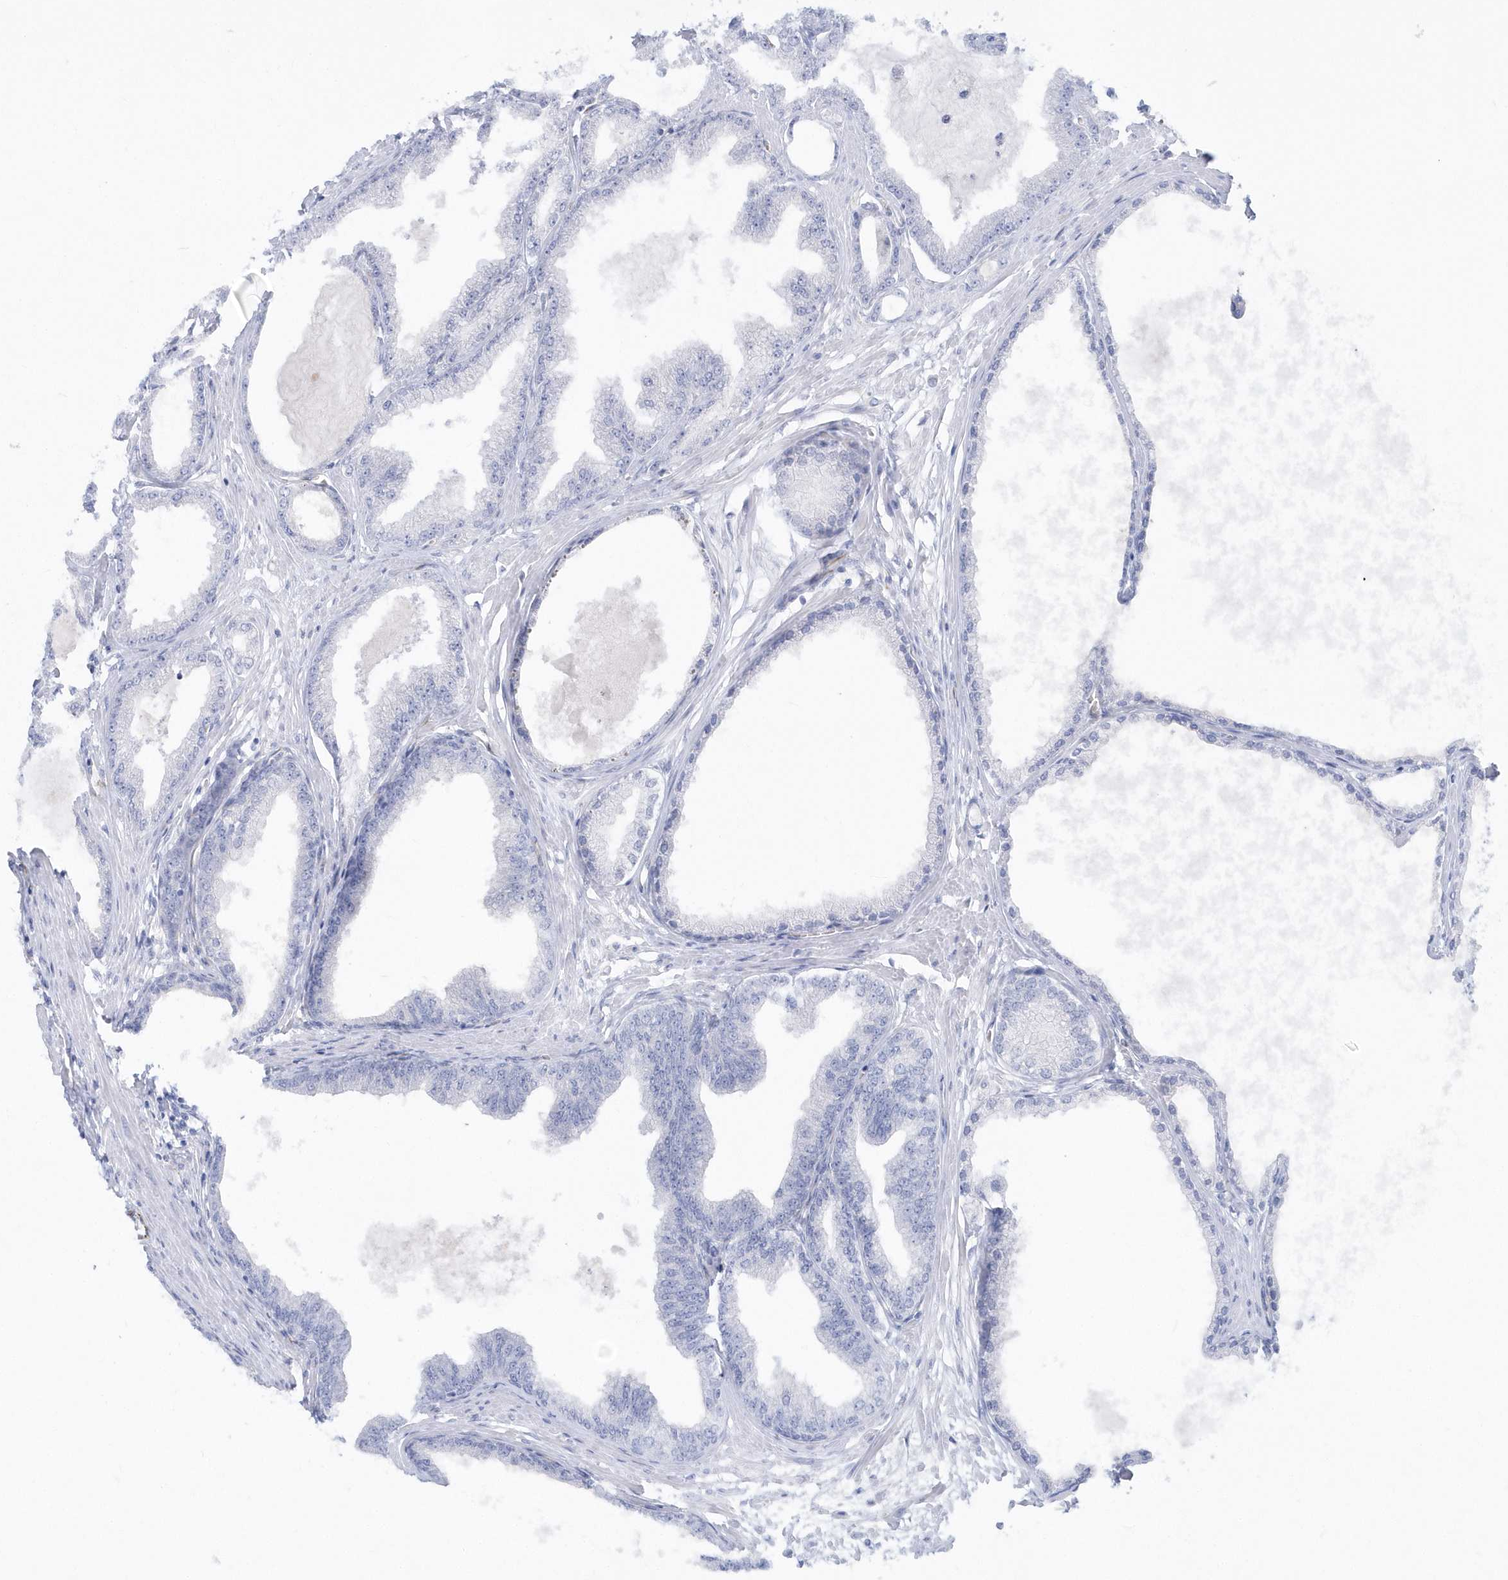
{"staining": {"intensity": "negative", "quantity": "none", "location": "none"}, "tissue": "prostate cancer", "cell_type": "Tumor cells", "image_type": "cancer", "snomed": [{"axis": "morphology", "description": "Adenocarcinoma, Low grade"}, {"axis": "topography", "description": "Prostate"}], "caption": "Tumor cells are negative for brown protein staining in prostate low-grade adenocarcinoma.", "gene": "PPIL6", "patient": {"sex": "male", "age": 63}}